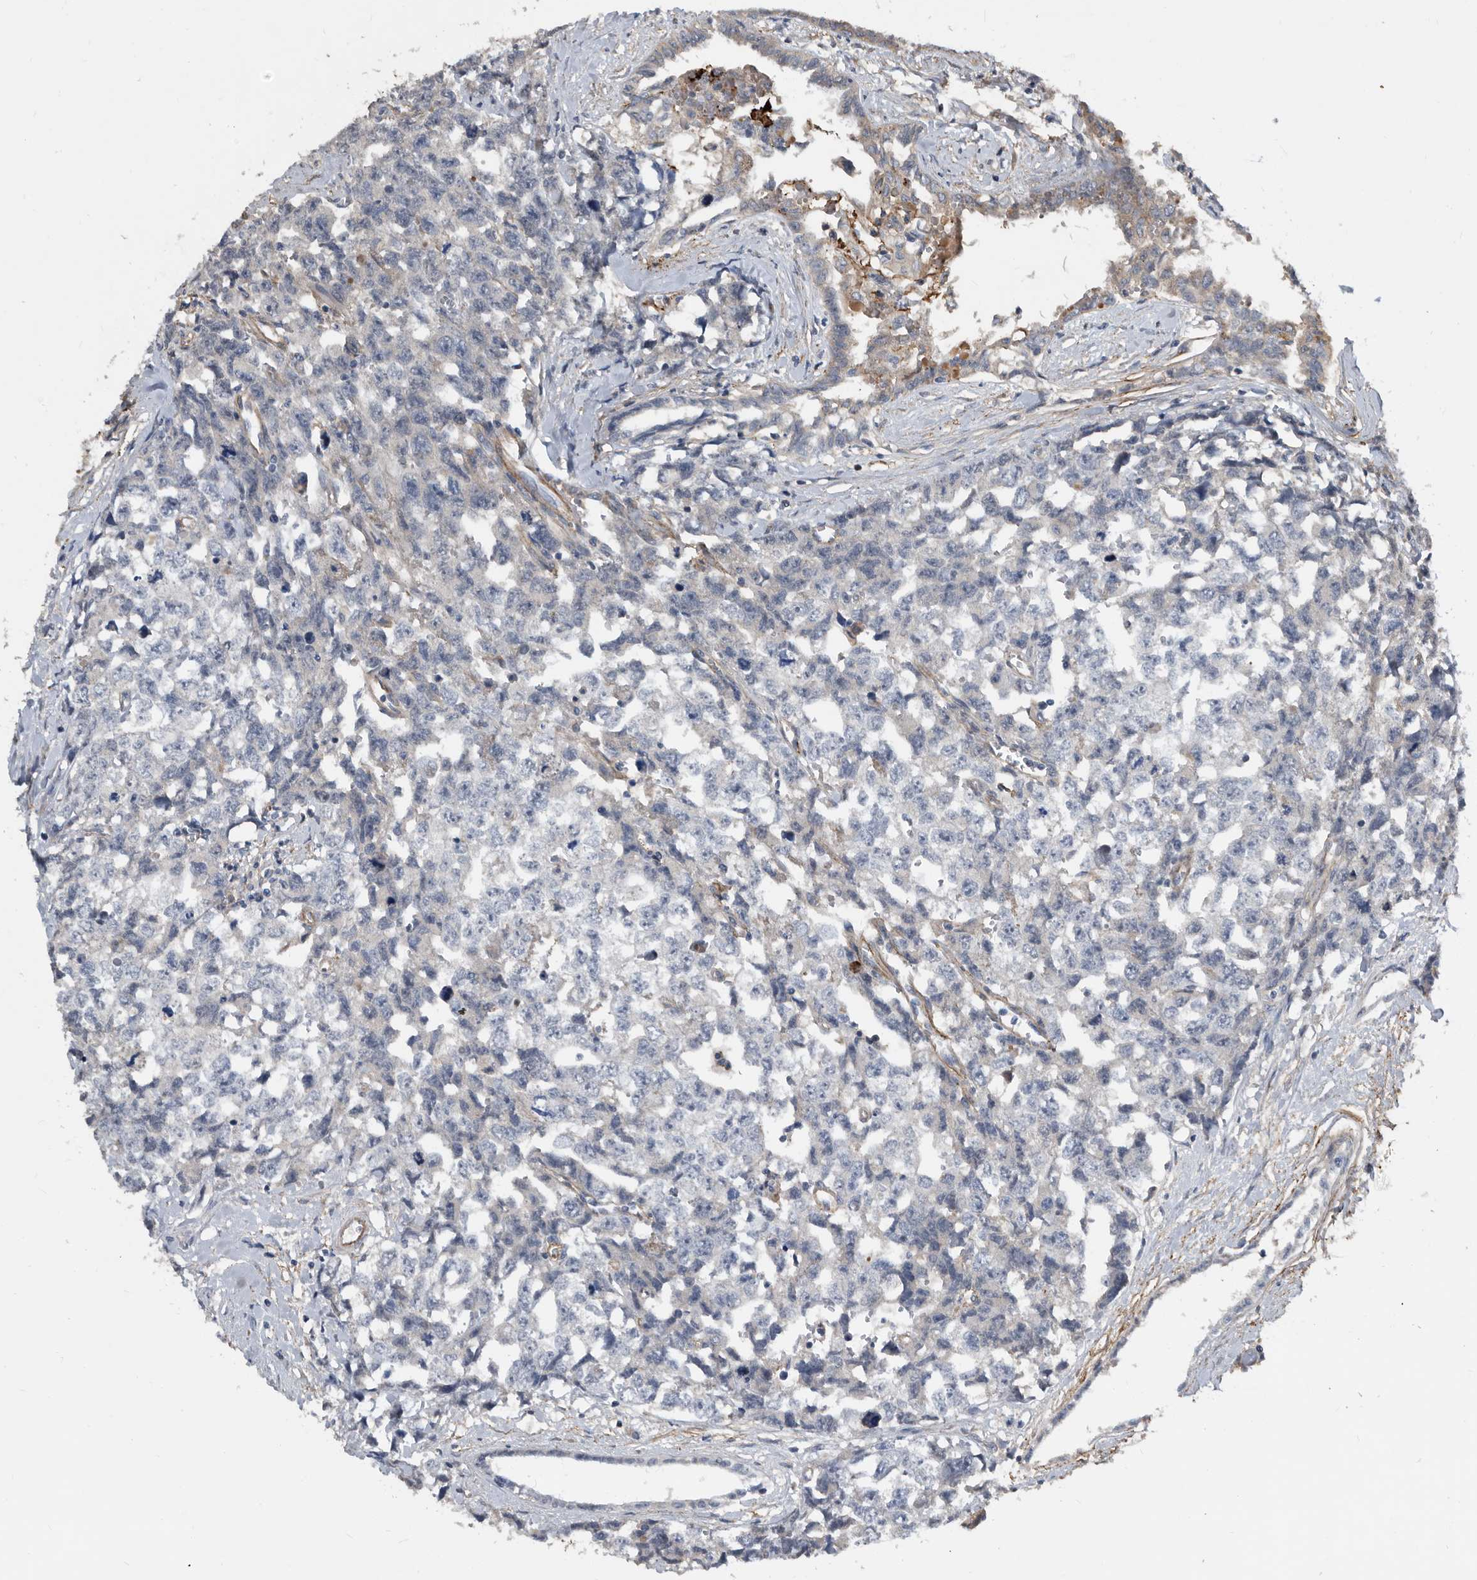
{"staining": {"intensity": "negative", "quantity": "none", "location": "none"}, "tissue": "testis cancer", "cell_type": "Tumor cells", "image_type": "cancer", "snomed": [{"axis": "morphology", "description": "Carcinoma, Embryonal, NOS"}, {"axis": "topography", "description": "Testis"}], "caption": "This is an immunohistochemistry micrograph of testis embryonal carcinoma. There is no expression in tumor cells.", "gene": "PI15", "patient": {"sex": "male", "age": 31}}